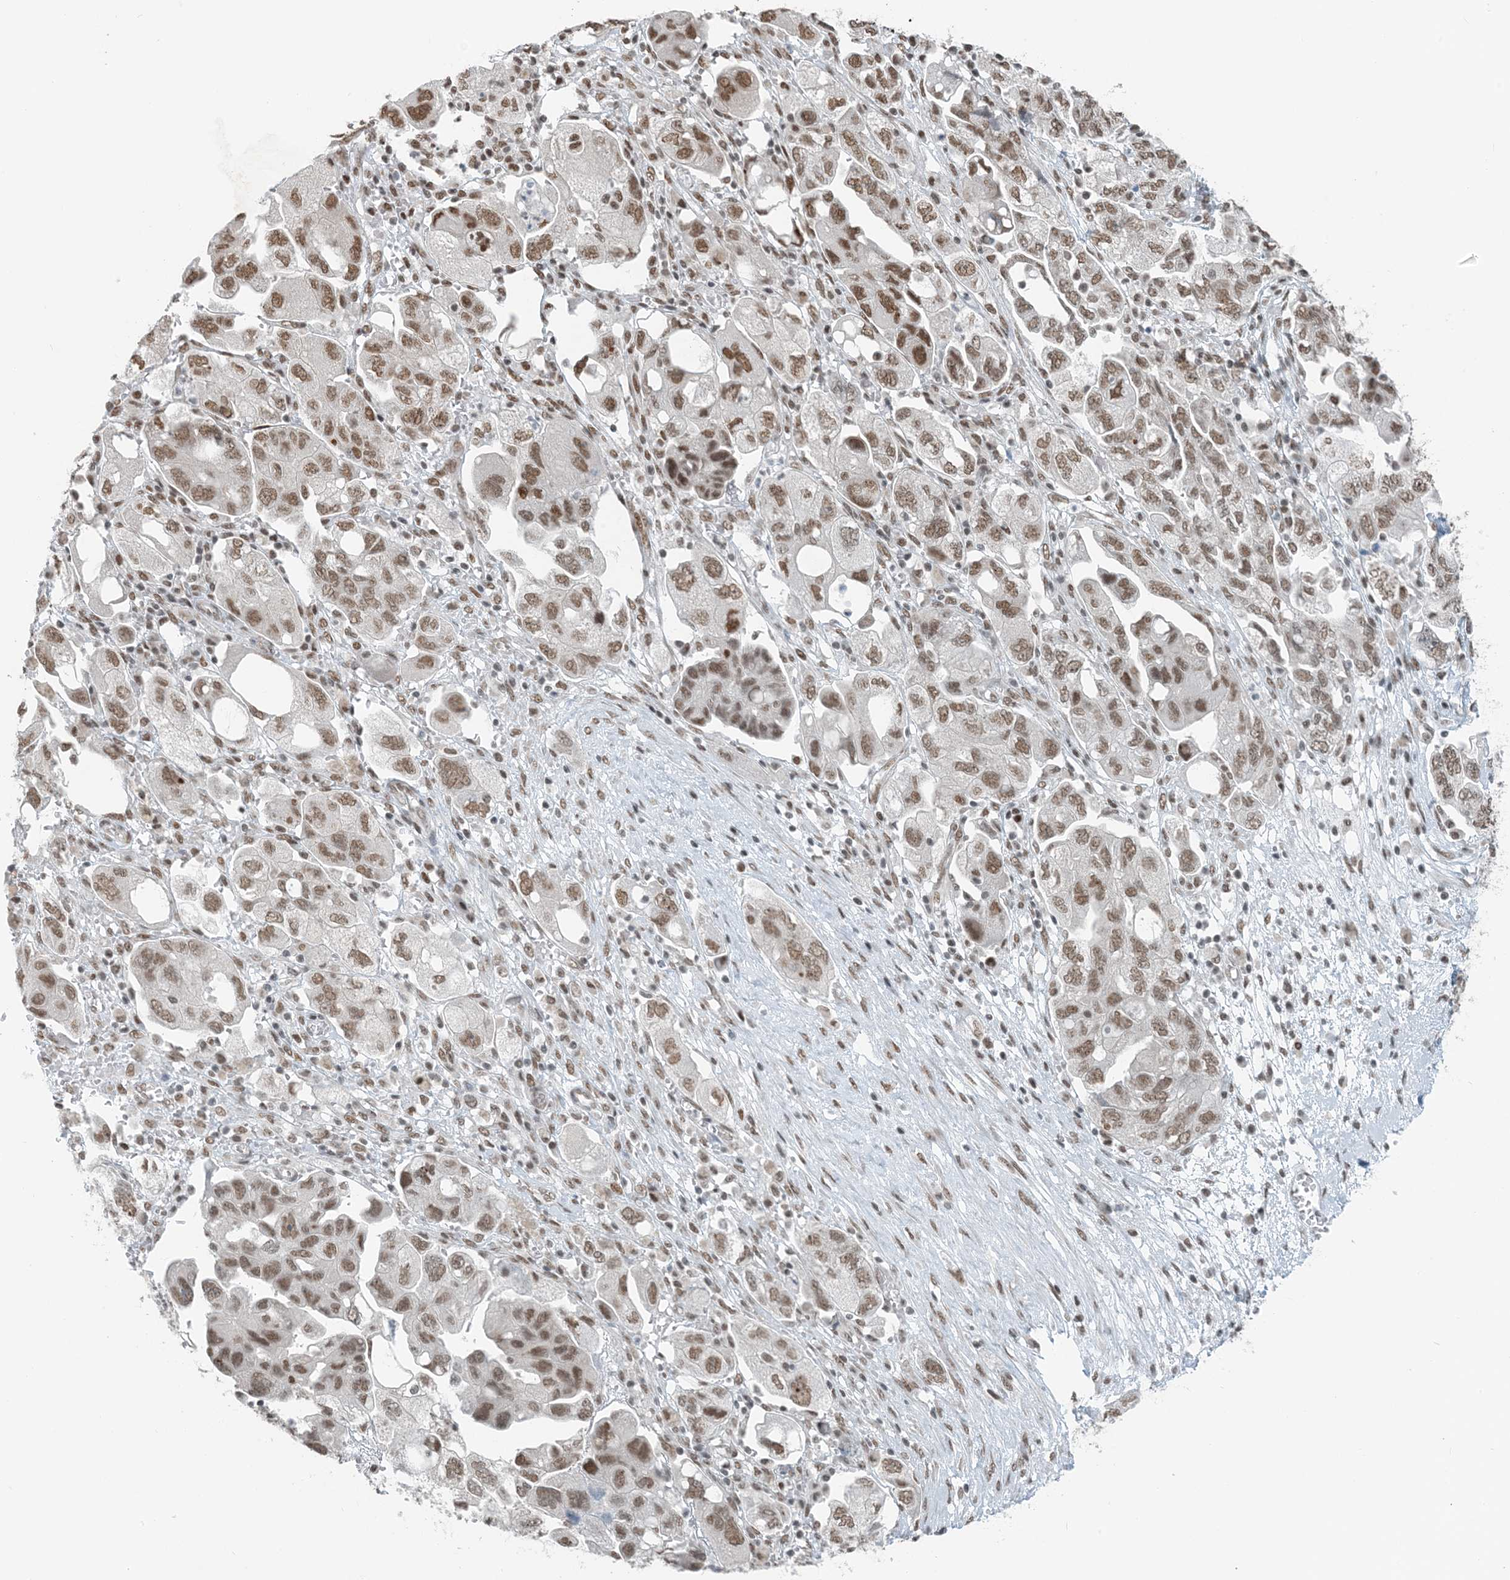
{"staining": {"intensity": "moderate", "quantity": ">75%", "location": "nuclear"}, "tissue": "ovarian cancer", "cell_type": "Tumor cells", "image_type": "cancer", "snomed": [{"axis": "morphology", "description": "Carcinoma, NOS"}, {"axis": "morphology", "description": "Cystadenocarcinoma, serous, NOS"}, {"axis": "topography", "description": "Ovary"}], "caption": "Immunohistochemical staining of ovarian carcinoma reveals medium levels of moderate nuclear protein expression in approximately >75% of tumor cells.", "gene": "ZNF500", "patient": {"sex": "female", "age": 69}}